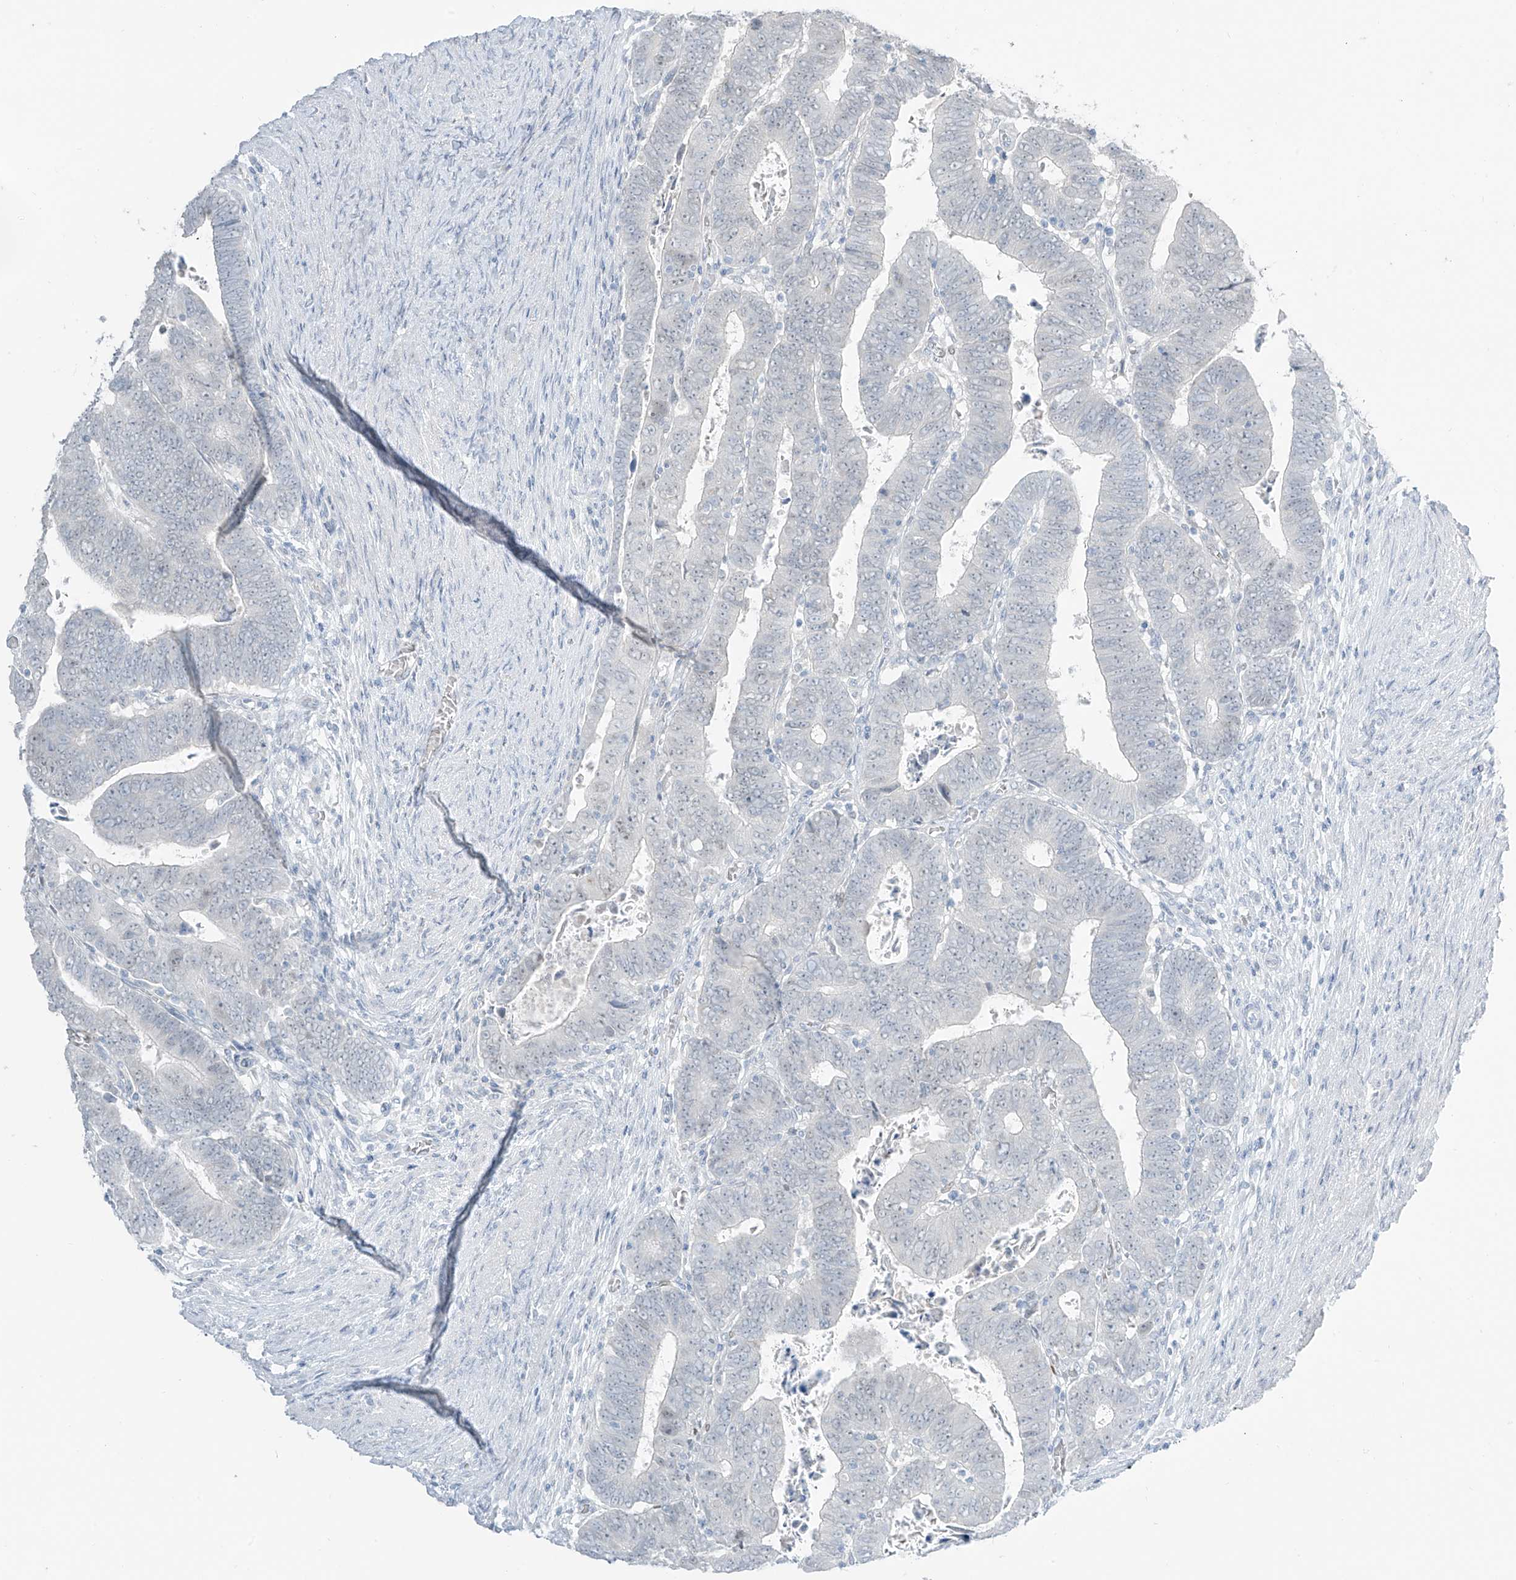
{"staining": {"intensity": "negative", "quantity": "none", "location": "none"}, "tissue": "colorectal cancer", "cell_type": "Tumor cells", "image_type": "cancer", "snomed": [{"axis": "morphology", "description": "Normal tissue, NOS"}, {"axis": "morphology", "description": "Adenocarcinoma, NOS"}, {"axis": "topography", "description": "Rectum"}], "caption": "There is no significant expression in tumor cells of colorectal cancer.", "gene": "PRDM6", "patient": {"sex": "female", "age": 65}}